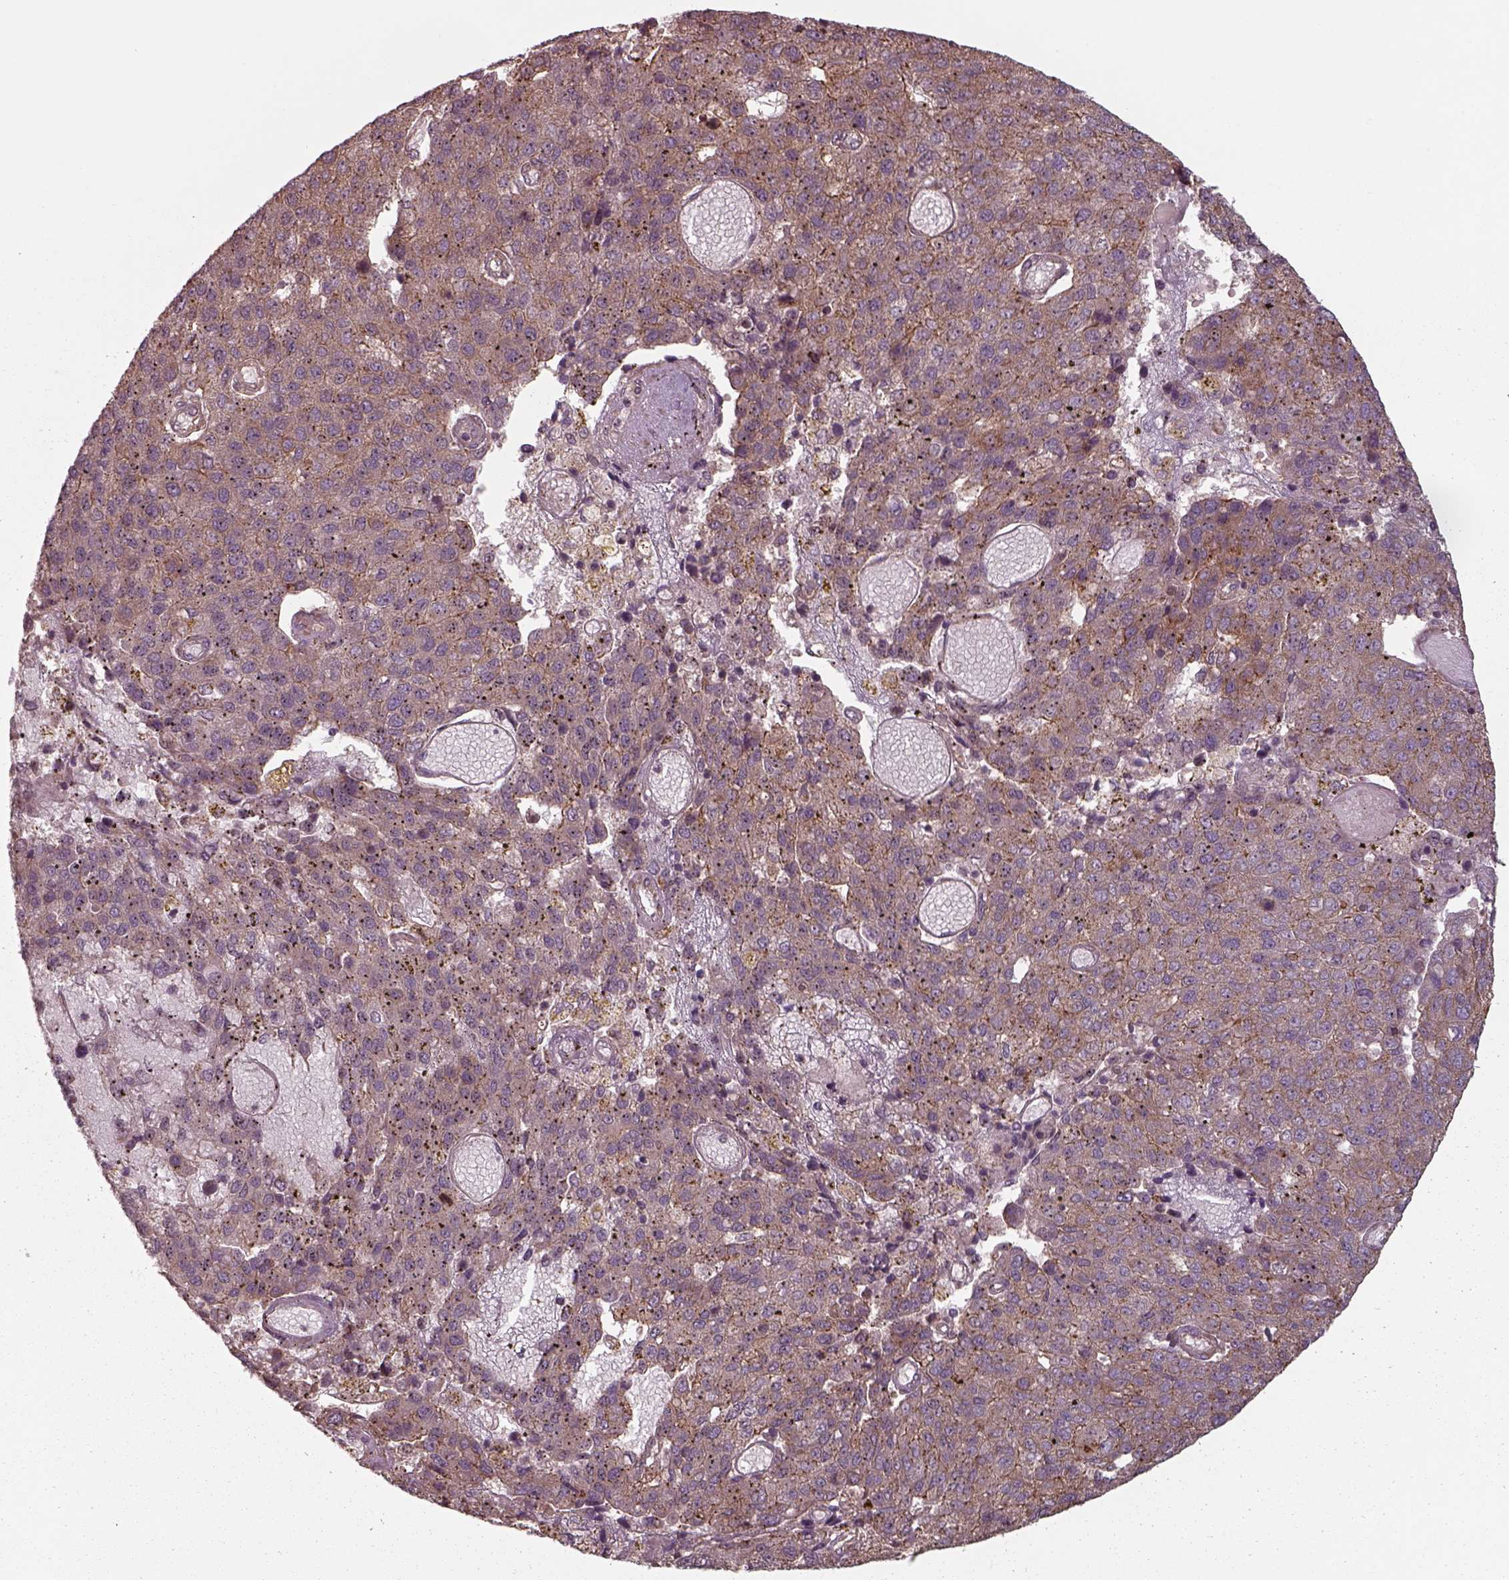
{"staining": {"intensity": "strong", "quantity": "25%-75%", "location": "cytoplasmic/membranous"}, "tissue": "pancreatic cancer", "cell_type": "Tumor cells", "image_type": "cancer", "snomed": [{"axis": "morphology", "description": "Adenocarcinoma, NOS"}, {"axis": "topography", "description": "Pancreas"}], "caption": "Protein staining of pancreatic adenocarcinoma tissue displays strong cytoplasmic/membranous staining in about 25%-75% of tumor cells. The staining is performed using DAB (3,3'-diaminobenzidine) brown chromogen to label protein expression. The nuclei are counter-stained blue using hematoxylin.", "gene": "CHMP3", "patient": {"sex": "female", "age": 61}}